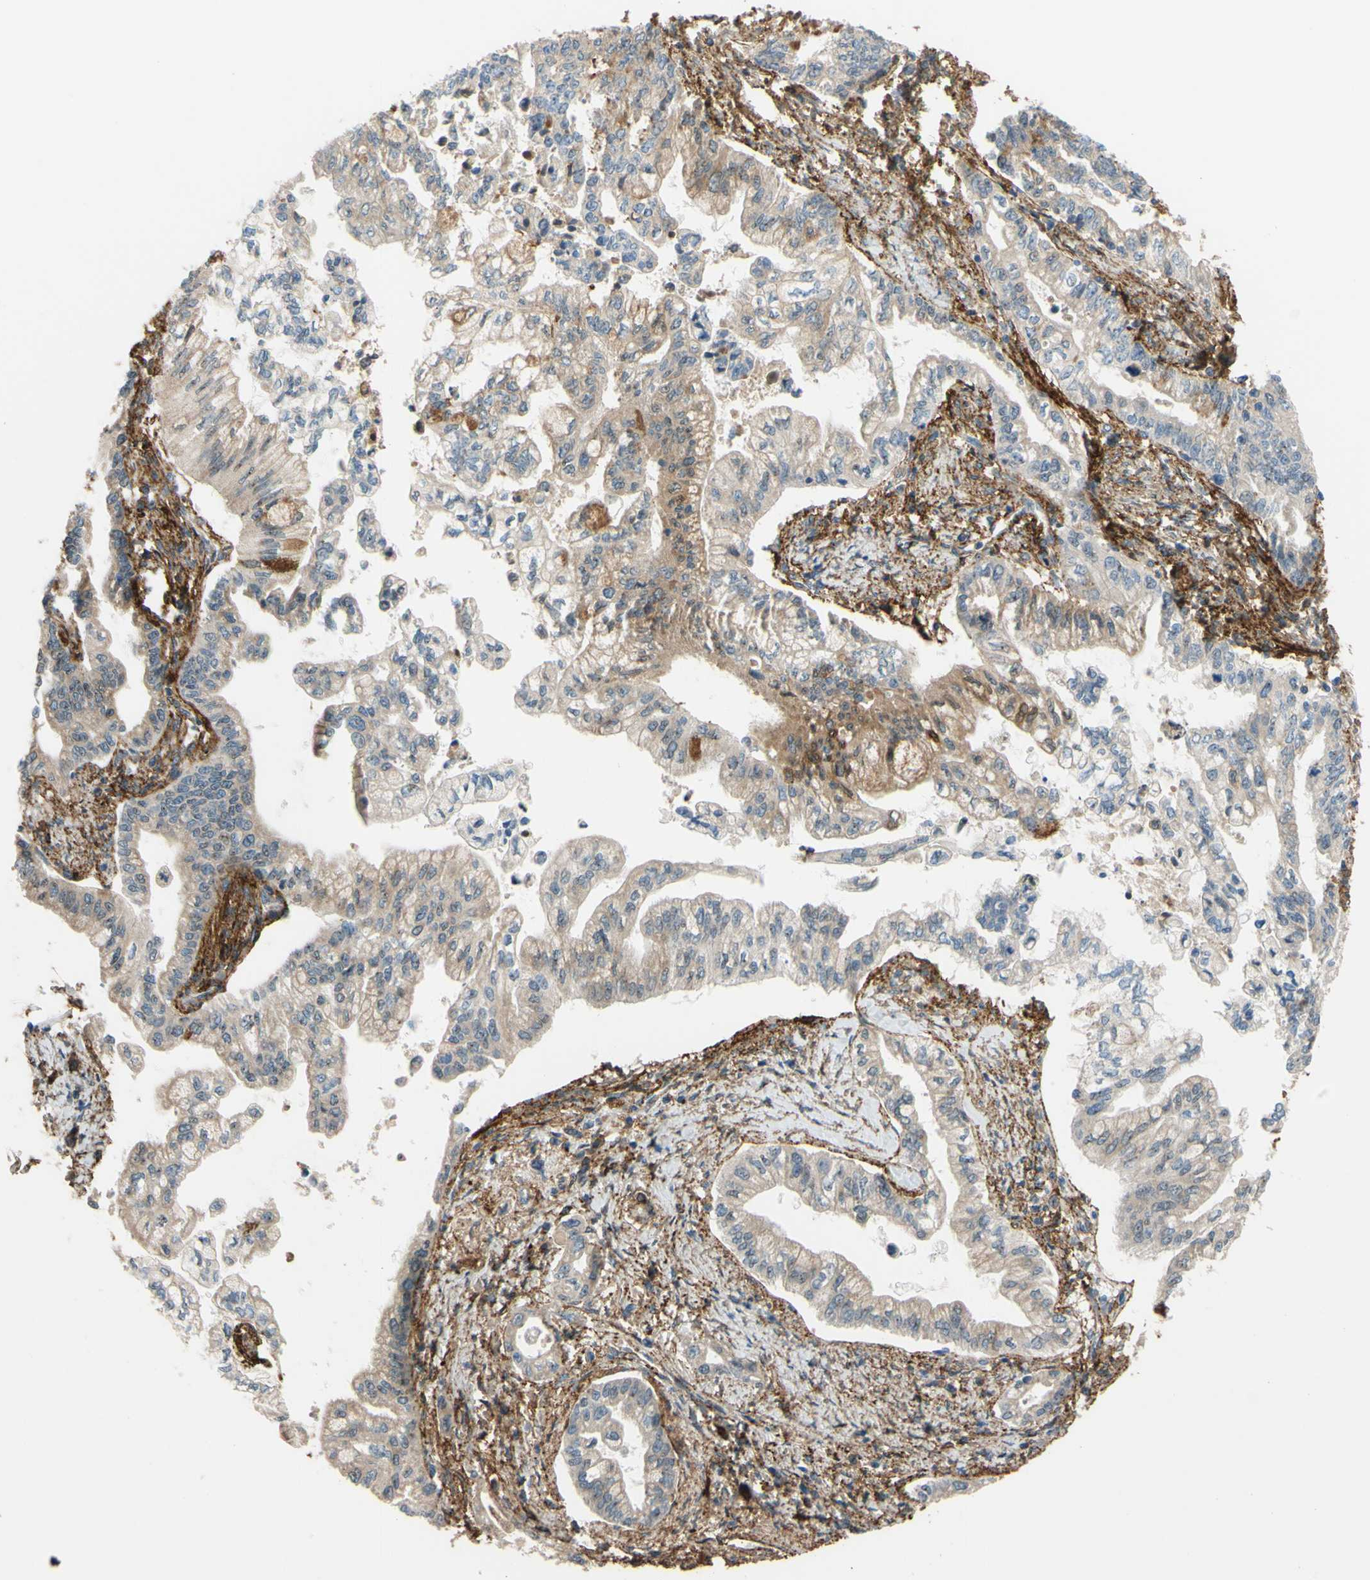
{"staining": {"intensity": "weak", "quantity": "25%-75%", "location": "cytoplasmic/membranous"}, "tissue": "pancreatic cancer", "cell_type": "Tumor cells", "image_type": "cancer", "snomed": [{"axis": "morphology", "description": "Normal tissue, NOS"}, {"axis": "topography", "description": "Pancreas"}], "caption": "The immunohistochemical stain highlights weak cytoplasmic/membranous staining in tumor cells of pancreatic cancer tissue.", "gene": "POR", "patient": {"sex": "male", "age": 42}}